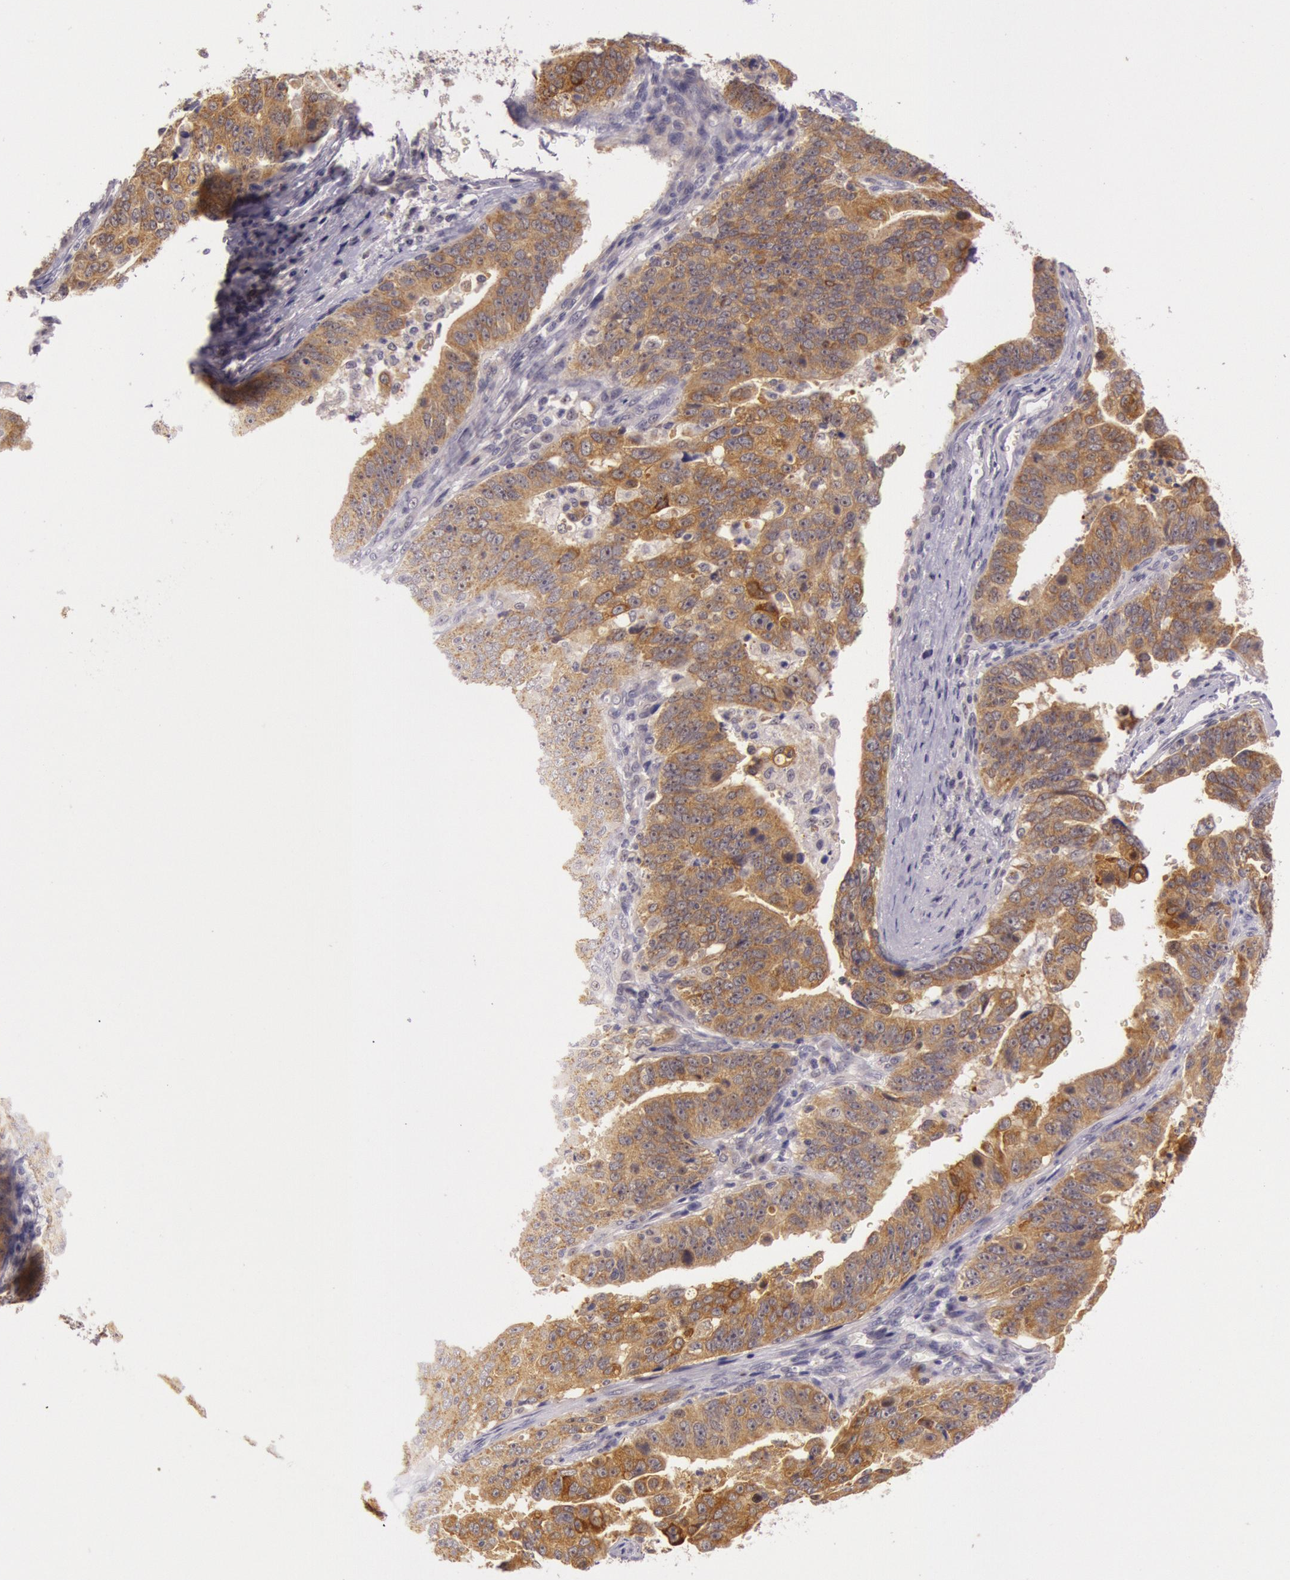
{"staining": {"intensity": "strong", "quantity": ">75%", "location": "cytoplasmic/membranous"}, "tissue": "stomach cancer", "cell_type": "Tumor cells", "image_type": "cancer", "snomed": [{"axis": "morphology", "description": "Adenocarcinoma, NOS"}, {"axis": "topography", "description": "Stomach, upper"}], "caption": "IHC (DAB) staining of stomach adenocarcinoma exhibits strong cytoplasmic/membranous protein staining in about >75% of tumor cells.", "gene": "CDK16", "patient": {"sex": "female", "age": 50}}